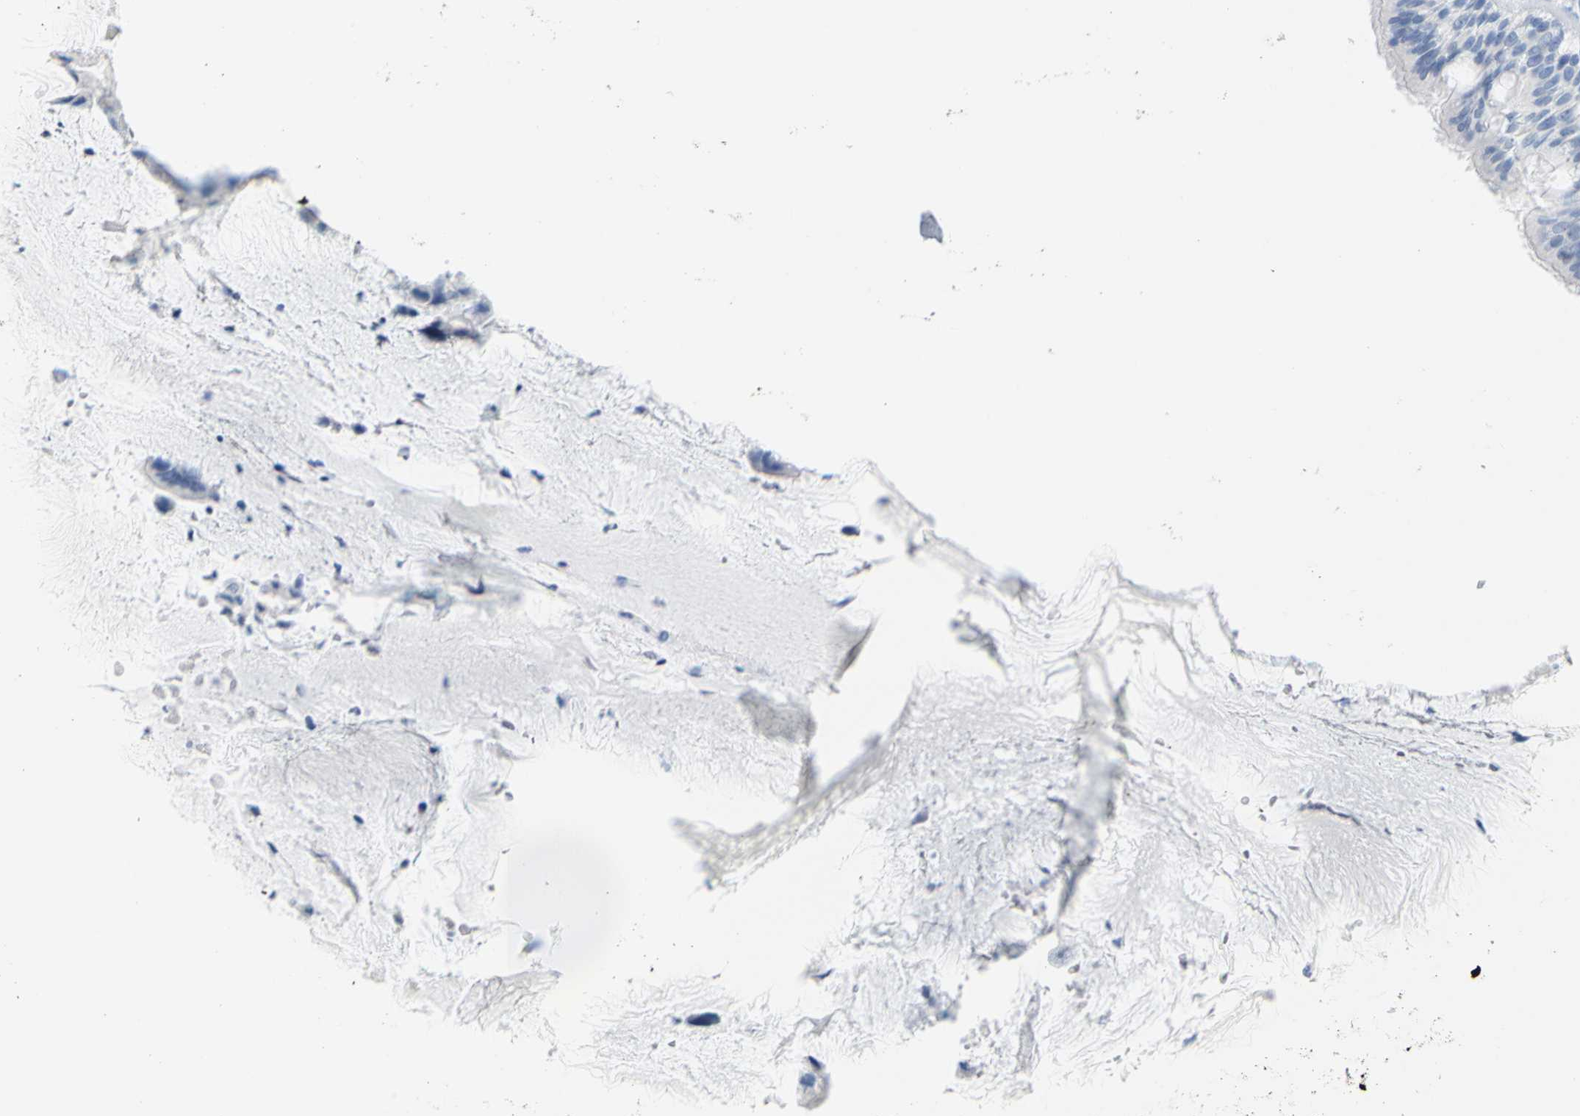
{"staining": {"intensity": "negative", "quantity": "none", "location": "none"}, "tissue": "bronchus", "cell_type": "Respiratory epithelial cells", "image_type": "normal", "snomed": [{"axis": "morphology", "description": "Normal tissue, NOS"}, {"axis": "morphology", "description": "Adenocarcinoma, NOS"}, {"axis": "morphology", "description": "Adenocarcinoma, metastatic, NOS"}, {"axis": "topography", "description": "Lymph node"}, {"axis": "topography", "description": "Bronchus"}, {"axis": "topography", "description": "Lung"}], "caption": "This is a histopathology image of immunohistochemistry staining of unremarkable bronchus, which shows no positivity in respiratory epithelial cells.", "gene": "OPN1SW", "patient": {"sex": "female", "age": 54}}